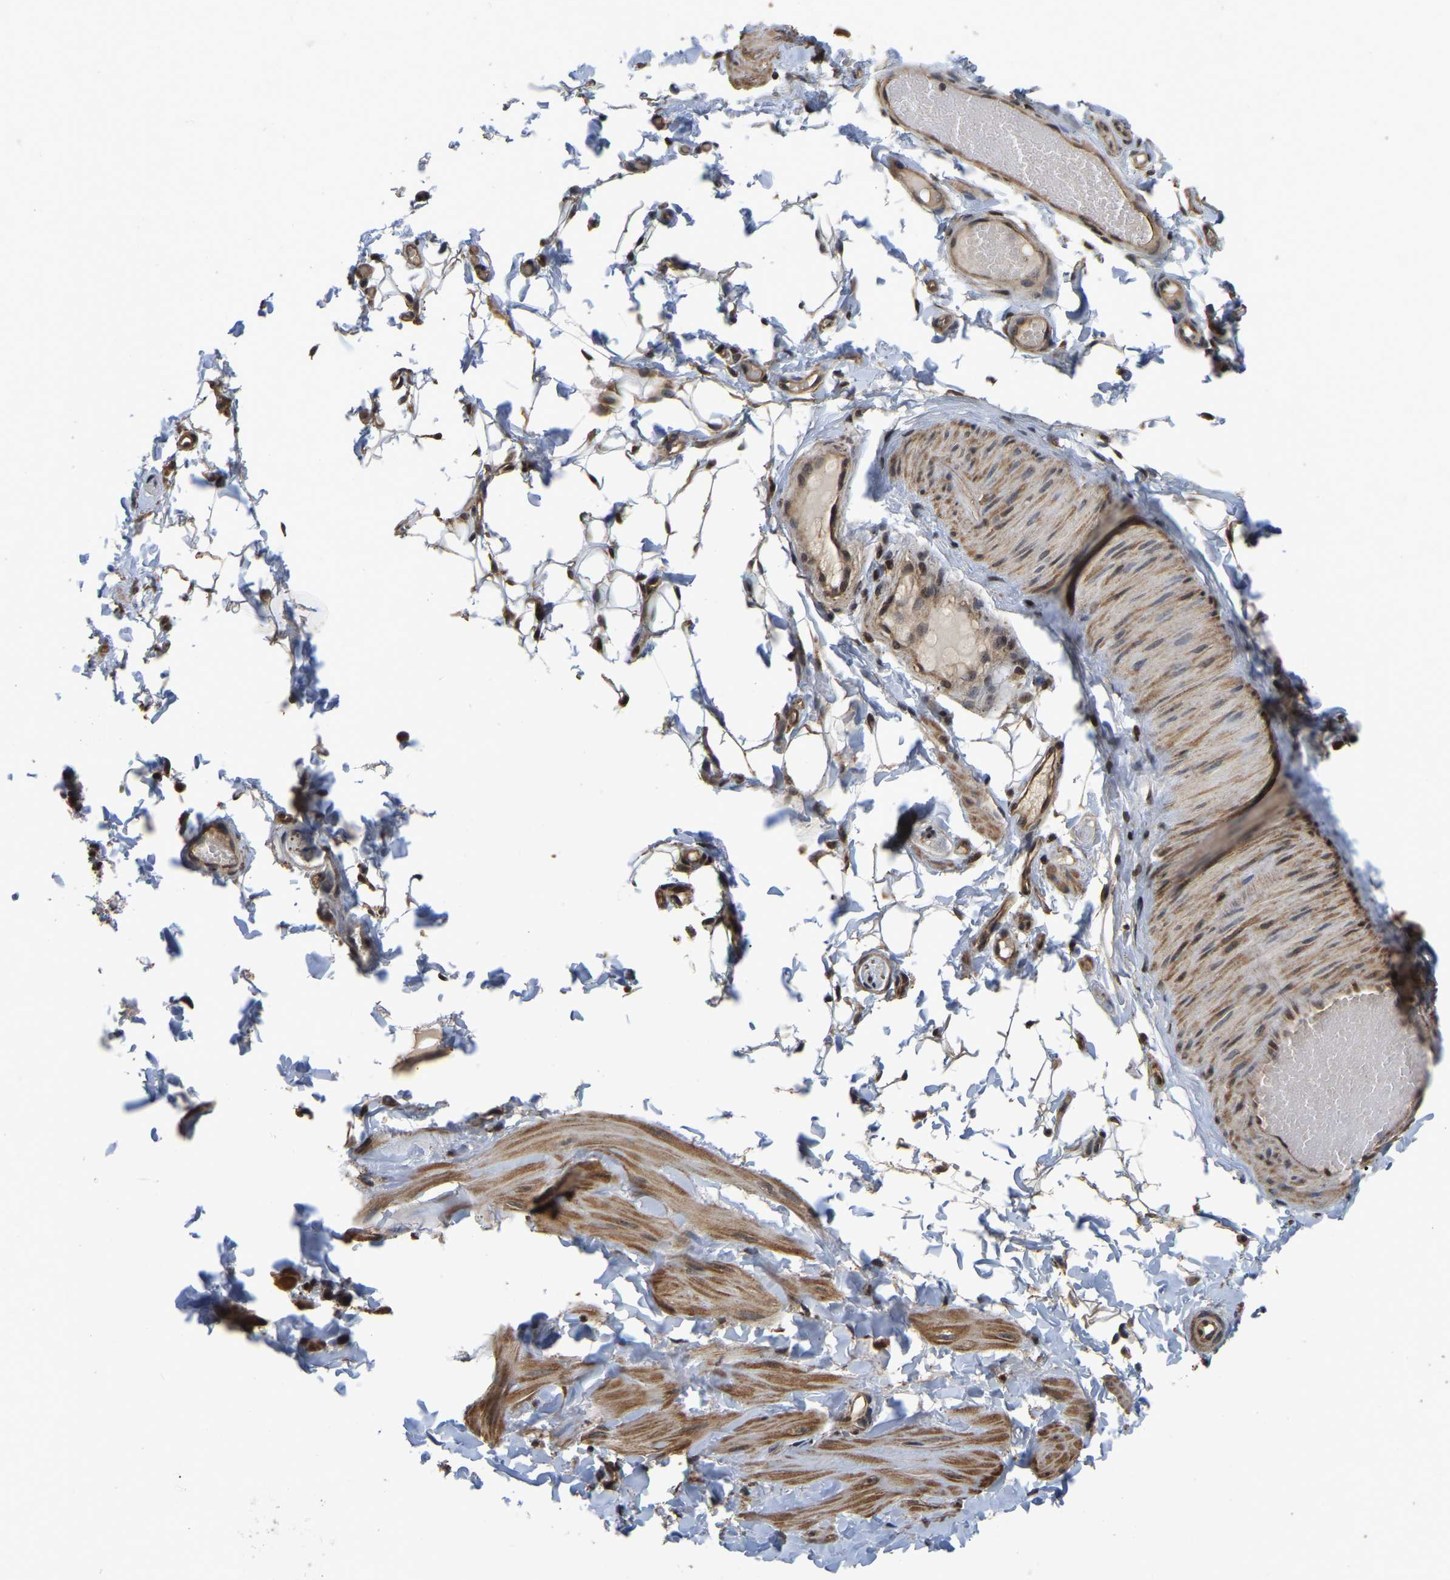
{"staining": {"intensity": "strong", "quantity": ">75%", "location": "cytoplasmic/membranous,nuclear"}, "tissue": "adipose tissue", "cell_type": "Adipocytes", "image_type": "normal", "snomed": [{"axis": "morphology", "description": "Normal tissue, NOS"}, {"axis": "topography", "description": "Adipose tissue"}, {"axis": "topography", "description": "Vascular tissue"}, {"axis": "topography", "description": "Peripheral nerve tissue"}], "caption": "A brown stain highlights strong cytoplasmic/membranous,nuclear expression of a protein in adipocytes of unremarkable adipose tissue. (DAB = brown stain, brightfield microscopy at high magnification).", "gene": "CIAO1", "patient": {"sex": "male", "age": 25}}